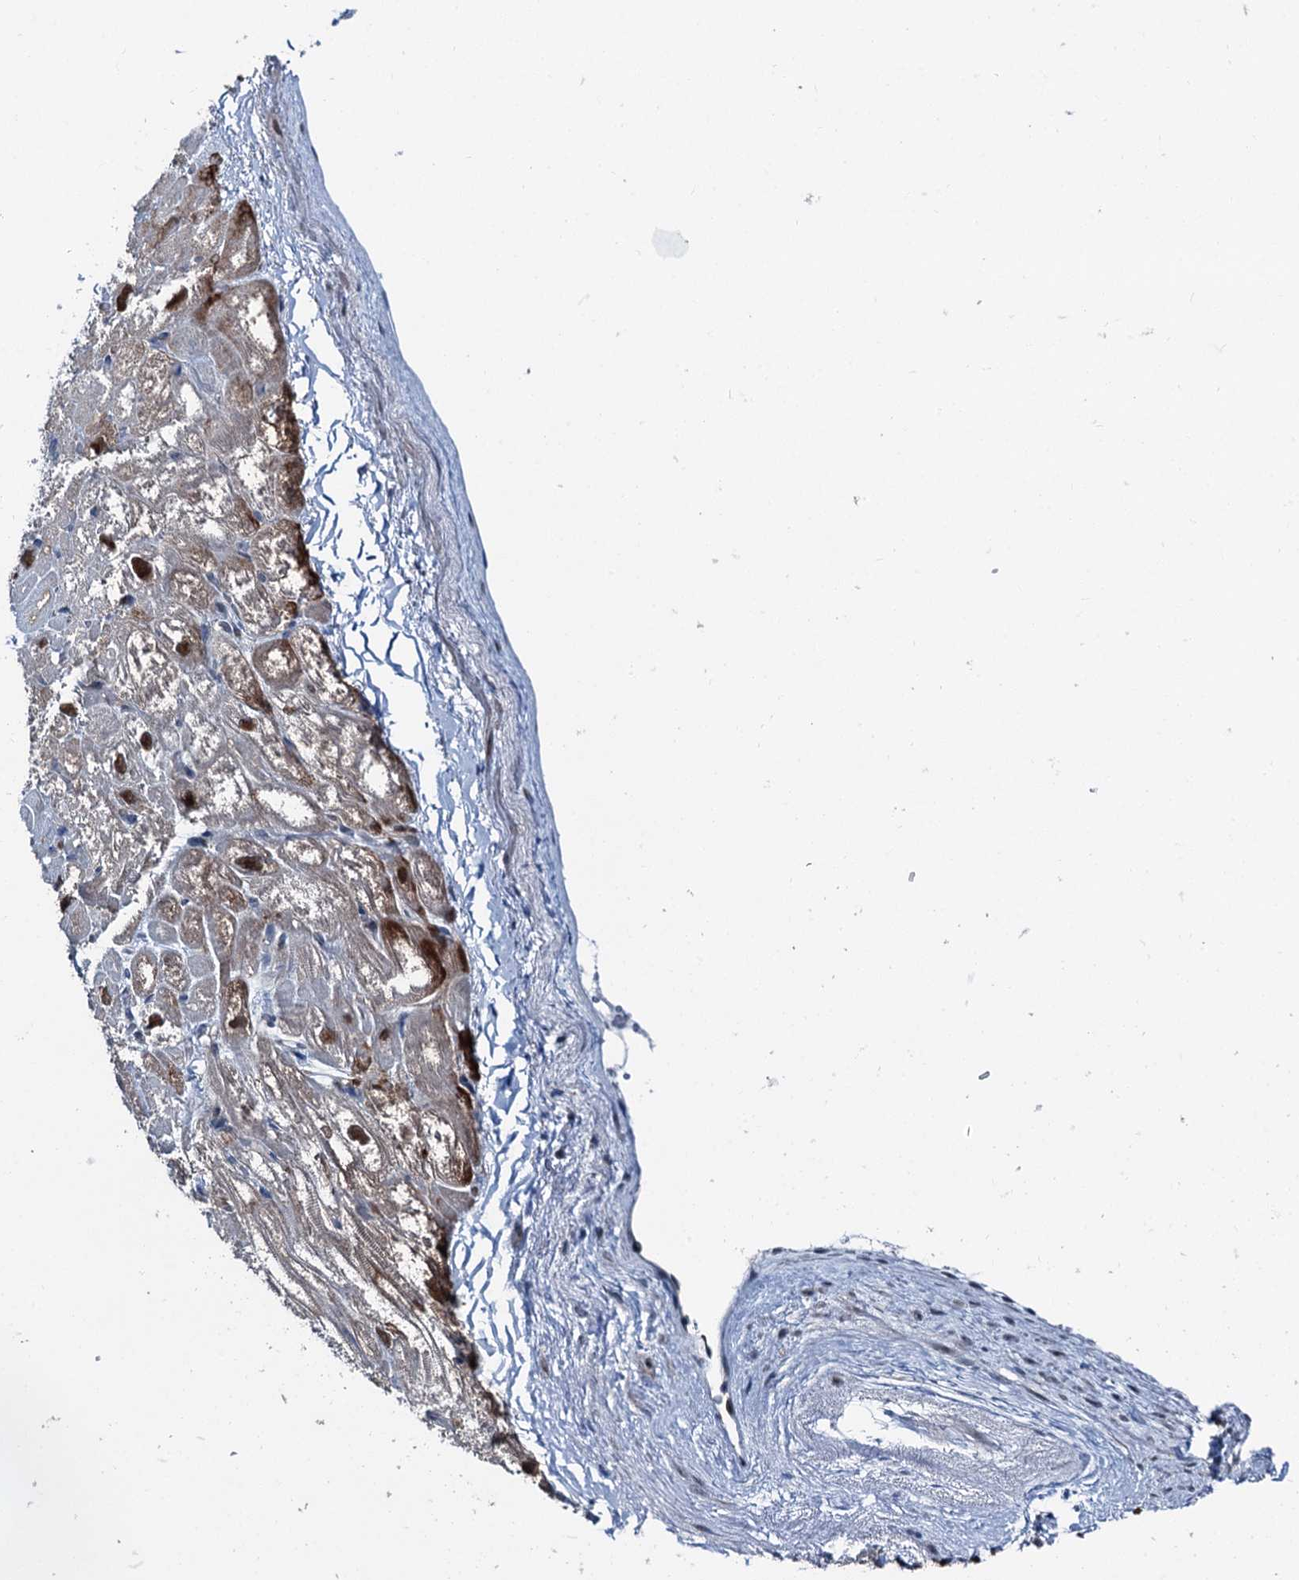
{"staining": {"intensity": "moderate", "quantity": ">75%", "location": "nuclear"}, "tissue": "heart muscle", "cell_type": "Cardiomyocytes", "image_type": "normal", "snomed": [{"axis": "morphology", "description": "Normal tissue, NOS"}, {"axis": "topography", "description": "Heart"}], "caption": "IHC histopathology image of unremarkable human heart muscle stained for a protein (brown), which exhibits medium levels of moderate nuclear positivity in about >75% of cardiomyocytes.", "gene": "PSMD13", "patient": {"sex": "male", "age": 50}}